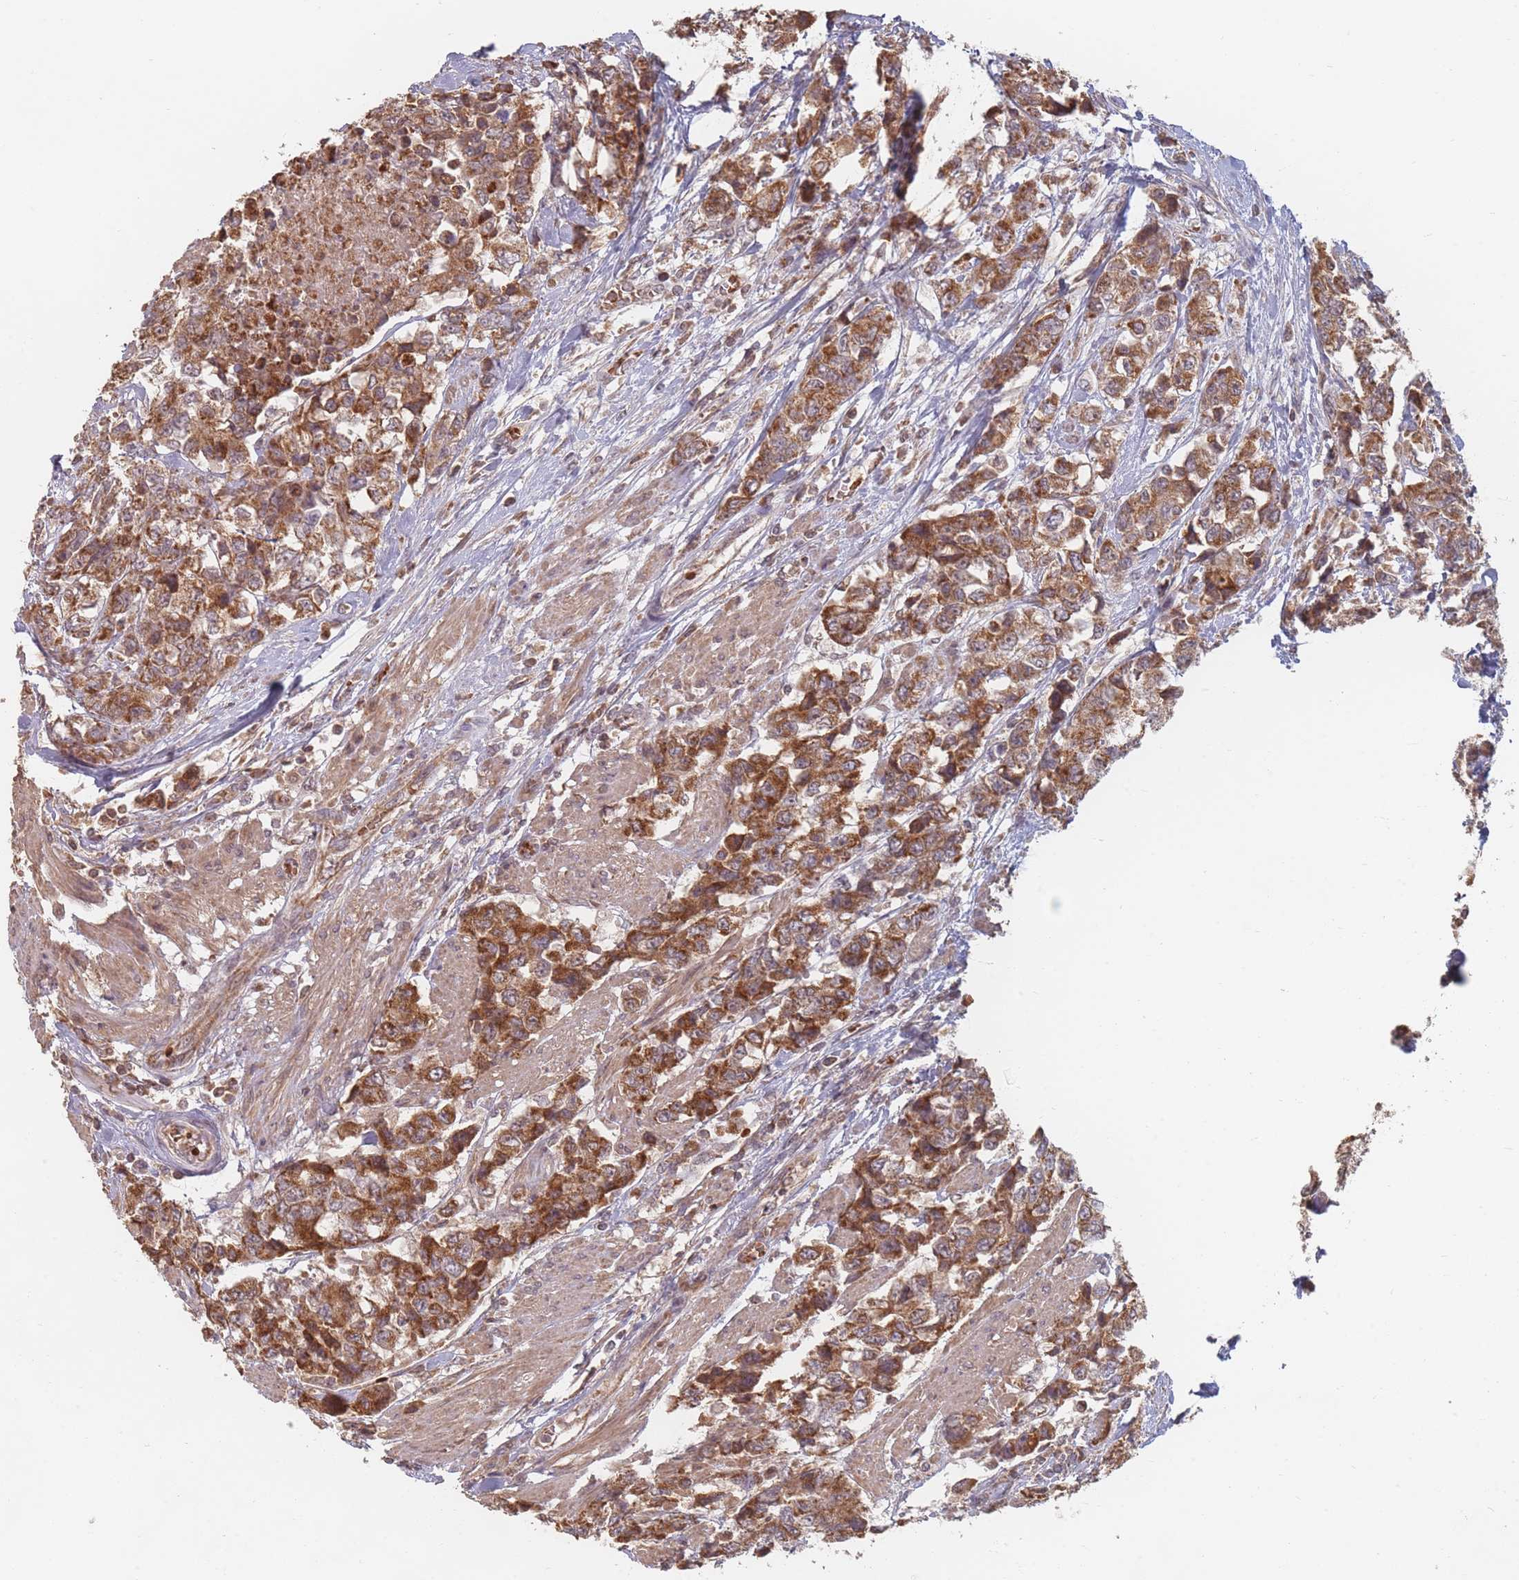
{"staining": {"intensity": "strong", "quantity": ">75%", "location": "cytoplasmic/membranous"}, "tissue": "urothelial cancer", "cell_type": "Tumor cells", "image_type": "cancer", "snomed": [{"axis": "morphology", "description": "Urothelial carcinoma, High grade"}, {"axis": "topography", "description": "Urinary bladder"}], "caption": "Urothelial cancer was stained to show a protein in brown. There is high levels of strong cytoplasmic/membranous staining in about >75% of tumor cells. (brown staining indicates protein expression, while blue staining denotes nuclei).", "gene": "OR2M4", "patient": {"sex": "female", "age": 78}}